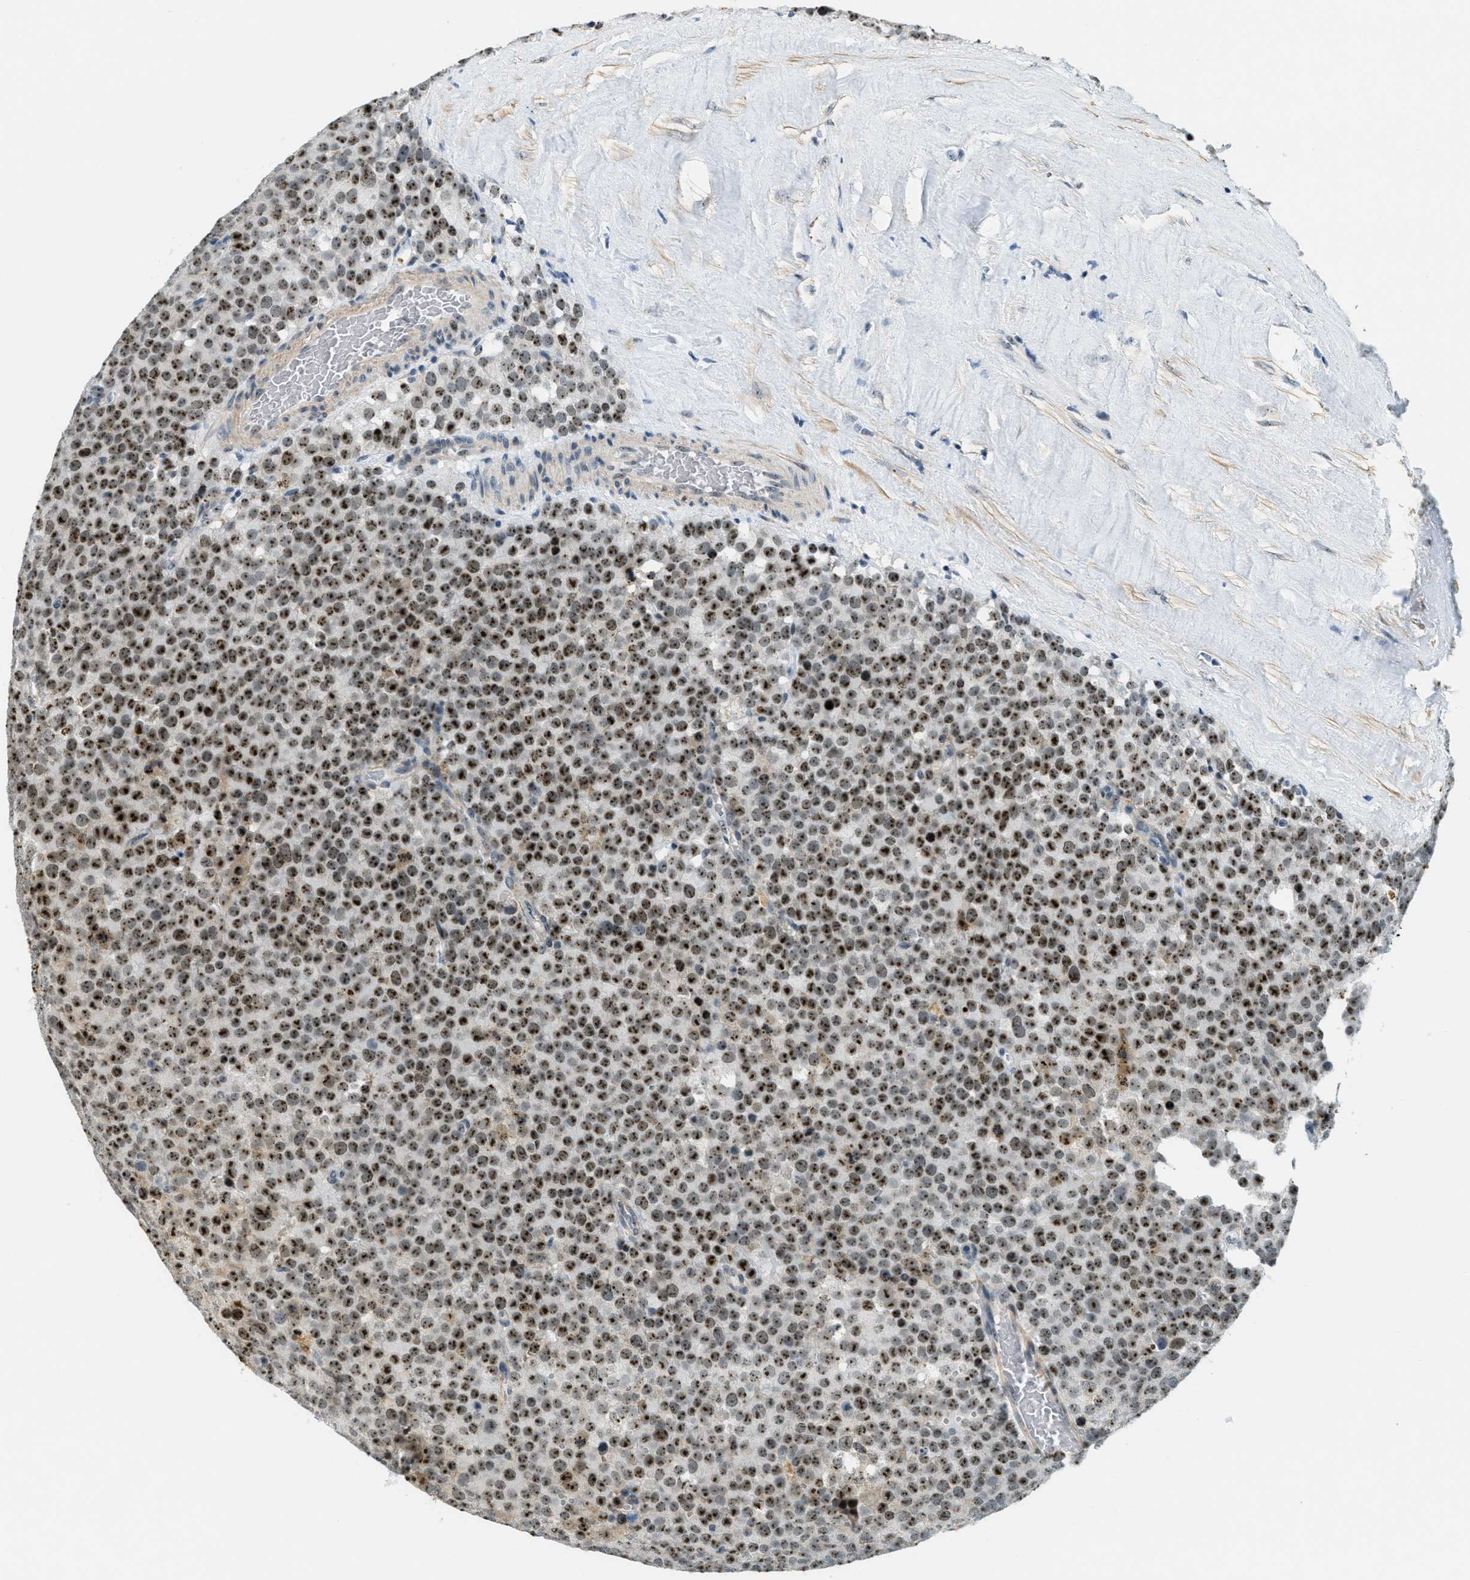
{"staining": {"intensity": "strong", "quantity": ">75%", "location": "nuclear"}, "tissue": "testis cancer", "cell_type": "Tumor cells", "image_type": "cancer", "snomed": [{"axis": "morphology", "description": "Normal tissue, NOS"}, {"axis": "morphology", "description": "Seminoma, NOS"}, {"axis": "topography", "description": "Testis"}], "caption": "High-magnification brightfield microscopy of seminoma (testis) stained with DAB (brown) and counterstained with hematoxylin (blue). tumor cells exhibit strong nuclear positivity is seen in approximately>75% of cells. The staining was performed using DAB (3,3'-diaminobenzidine) to visualize the protein expression in brown, while the nuclei were stained in blue with hematoxylin (Magnification: 20x).", "gene": "DDX47", "patient": {"sex": "male", "age": 71}}